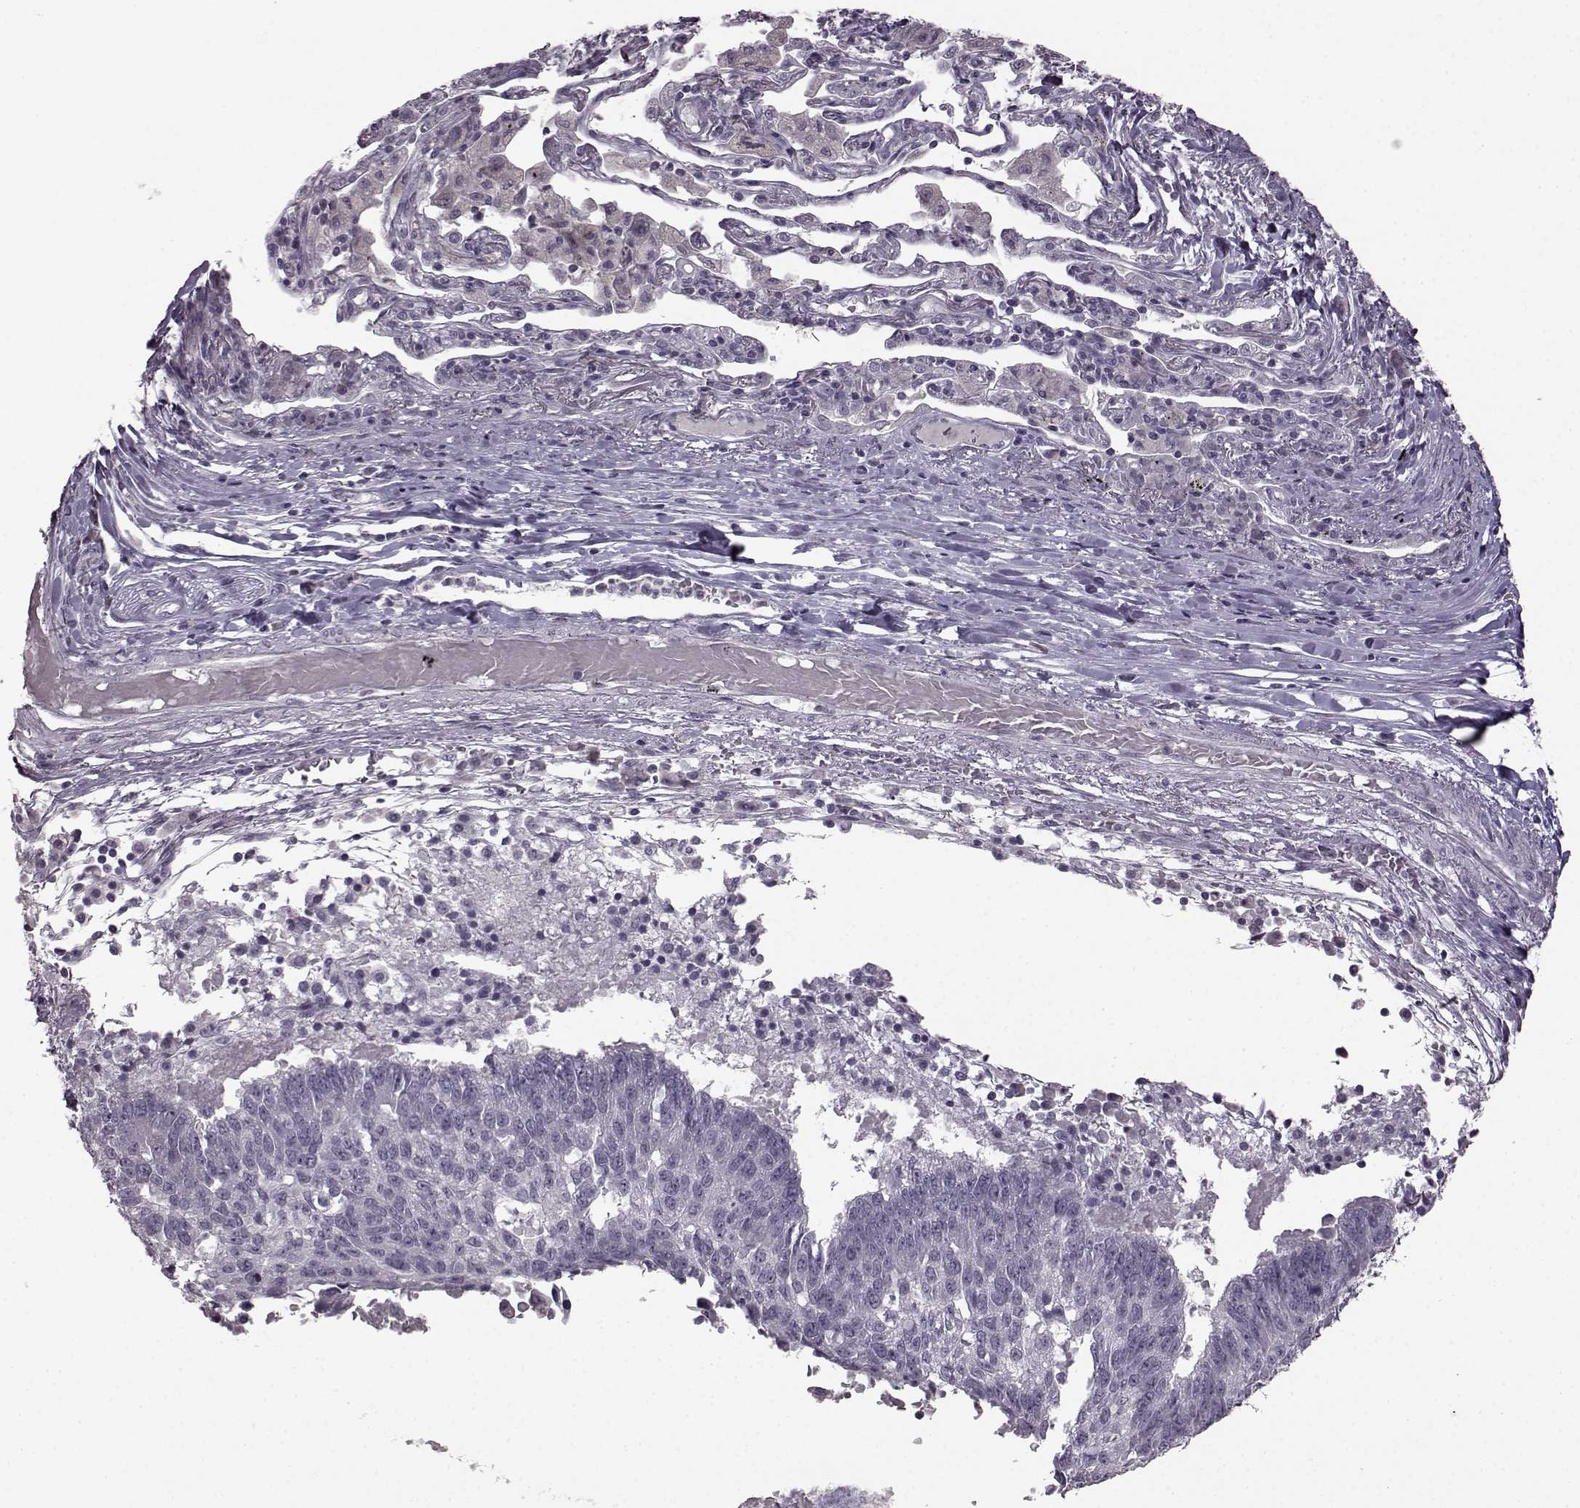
{"staining": {"intensity": "negative", "quantity": "none", "location": "none"}, "tissue": "lung cancer", "cell_type": "Tumor cells", "image_type": "cancer", "snomed": [{"axis": "morphology", "description": "Squamous cell carcinoma, NOS"}, {"axis": "topography", "description": "Lung"}], "caption": "Tumor cells are negative for brown protein staining in lung squamous cell carcinoma.", "gene": "LHB", "patient": {"sex": "male", "age": 73}}